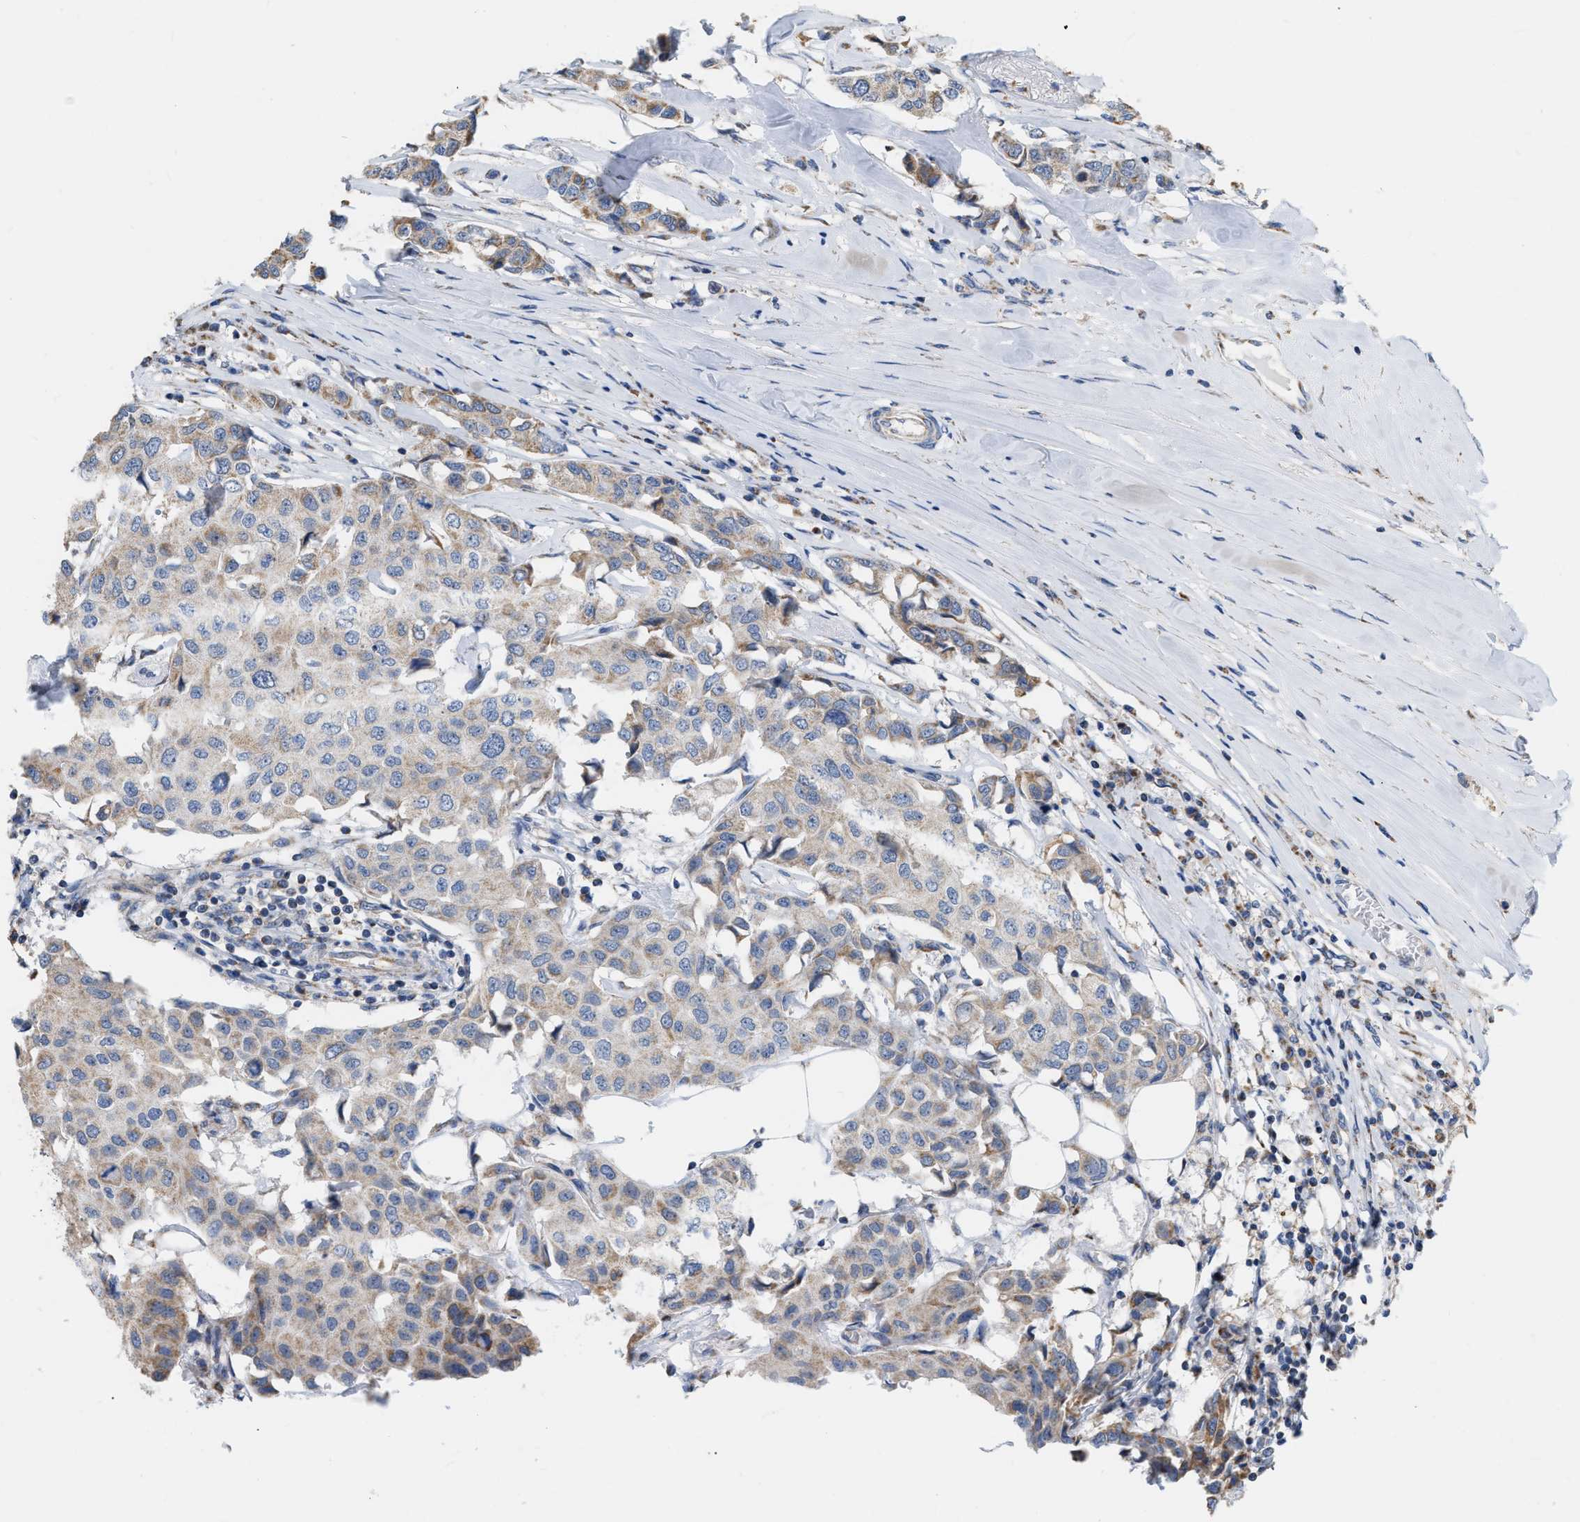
{"staining": {"intensity": "weak", "quantity": ">75%", "location": "cytoplasmic/membranous"}, "tissue": "breast cancer", "cell_type": "Tumor cells", "image_type": "cancer", "snomed": [{"axis": "morphology", "description": "Duct carcinoma"}, {"axis": "topography", "description": "Breast"}], "caption": "Immunohistochemical staining of breast infiltrating ductal carcinoma demonstrates weak cytoplasmic/membranous protein staining in approximately >75% of tumor cells. The protein of interest is shown in brown color, while the nuclei are stained blue.", "gene": "DDX56", "patient": {"sex": "female", "age": 80}}